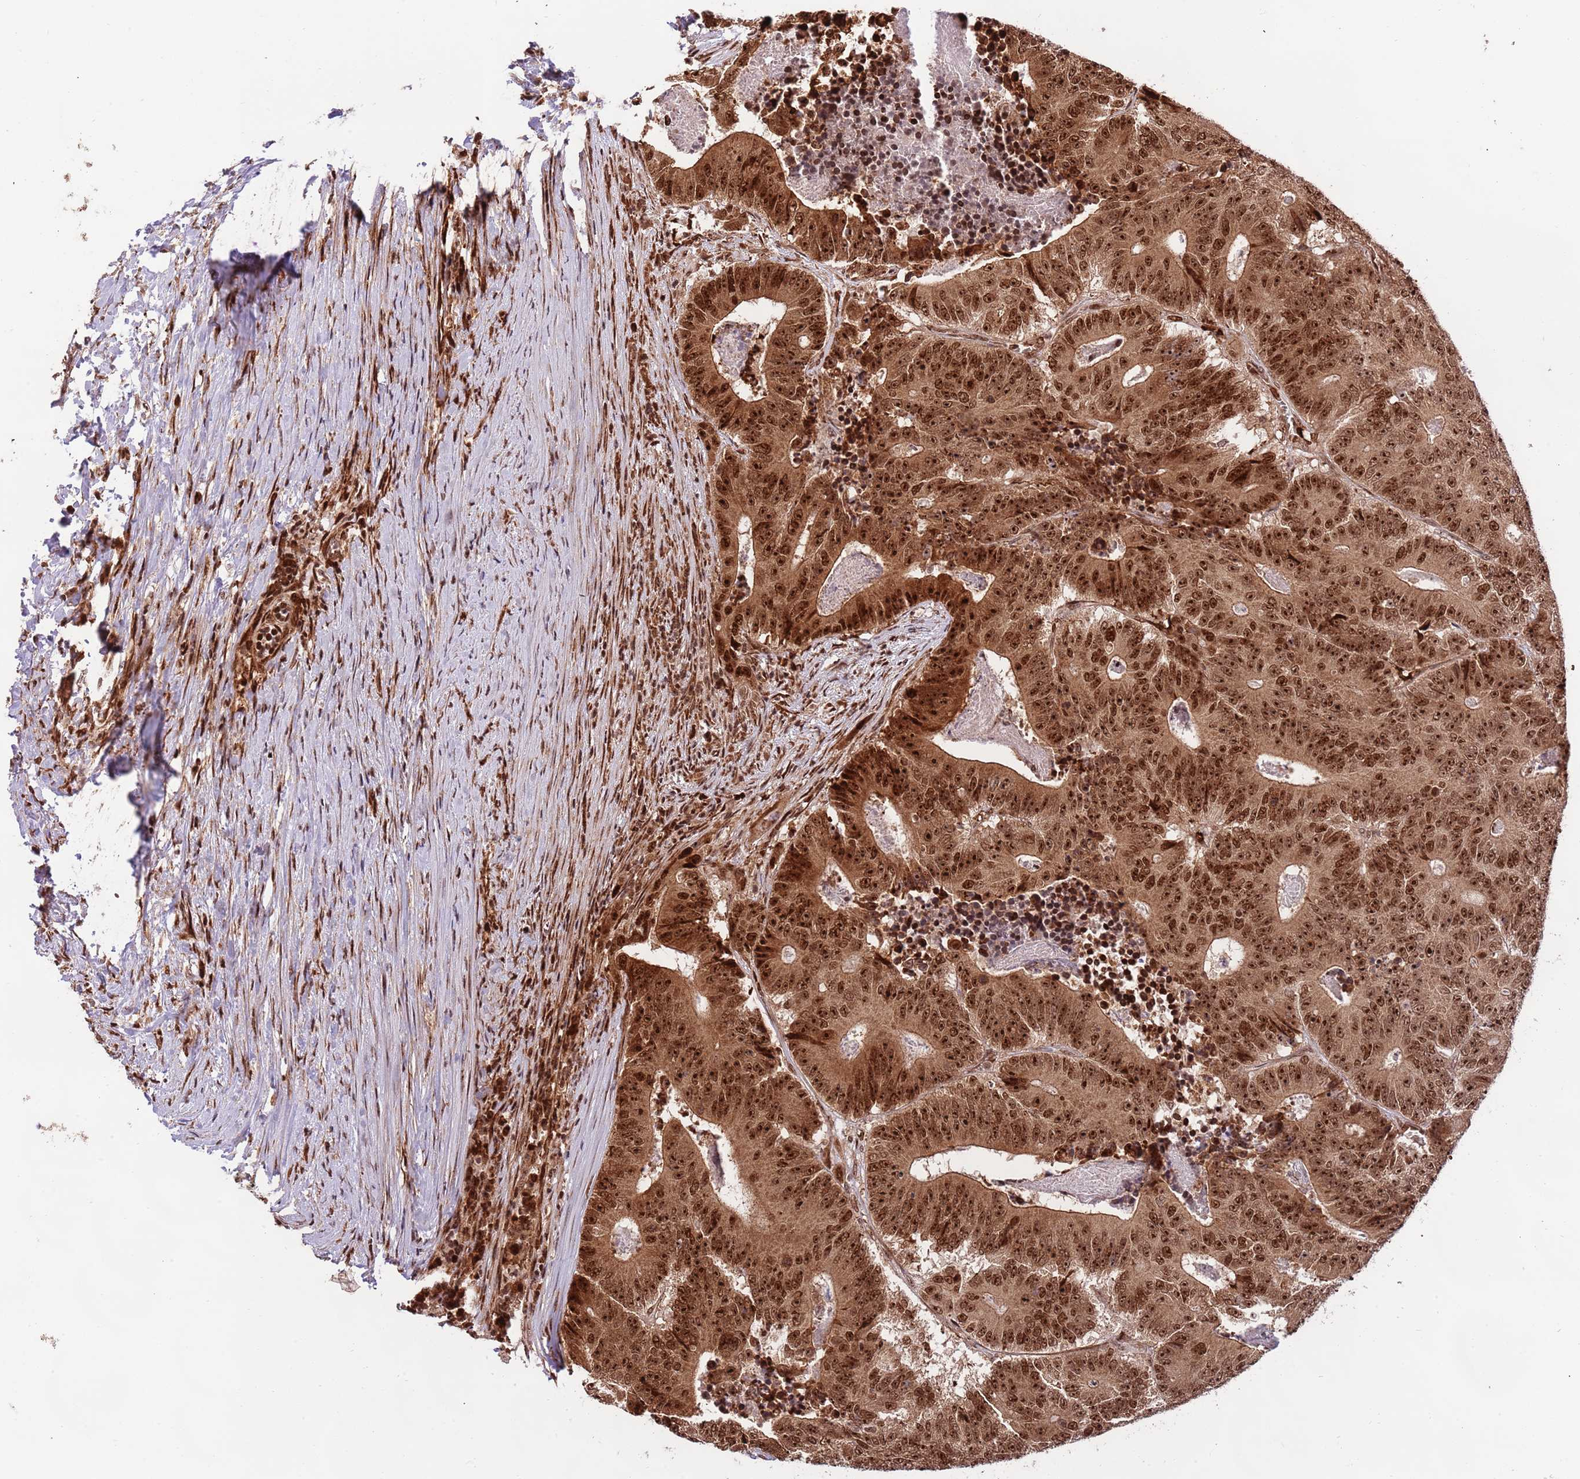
{"staining": {"intensity": "strong", "quantity": ">75%", "location": "cytoplasmic/membranous,nuclear"}, "tissue": "colorectal cancer", "cell_type": "Tumor cells", "image_type": "cancer", "snomed": [{"axis": "morphology", "description": "Adenocarcinoma, NOS"}, {"axis": "topography", "description": "Colon"}], "caption": "Strong cytoplasmic/membranous and nuclear protein positivity is identified in approximately >75% of tumor cells in adenocarcinoma (colorectal). Nuclei are stained in blue.", "gene": "RIF1", "patient": {"sex": "male", "age": 83}}